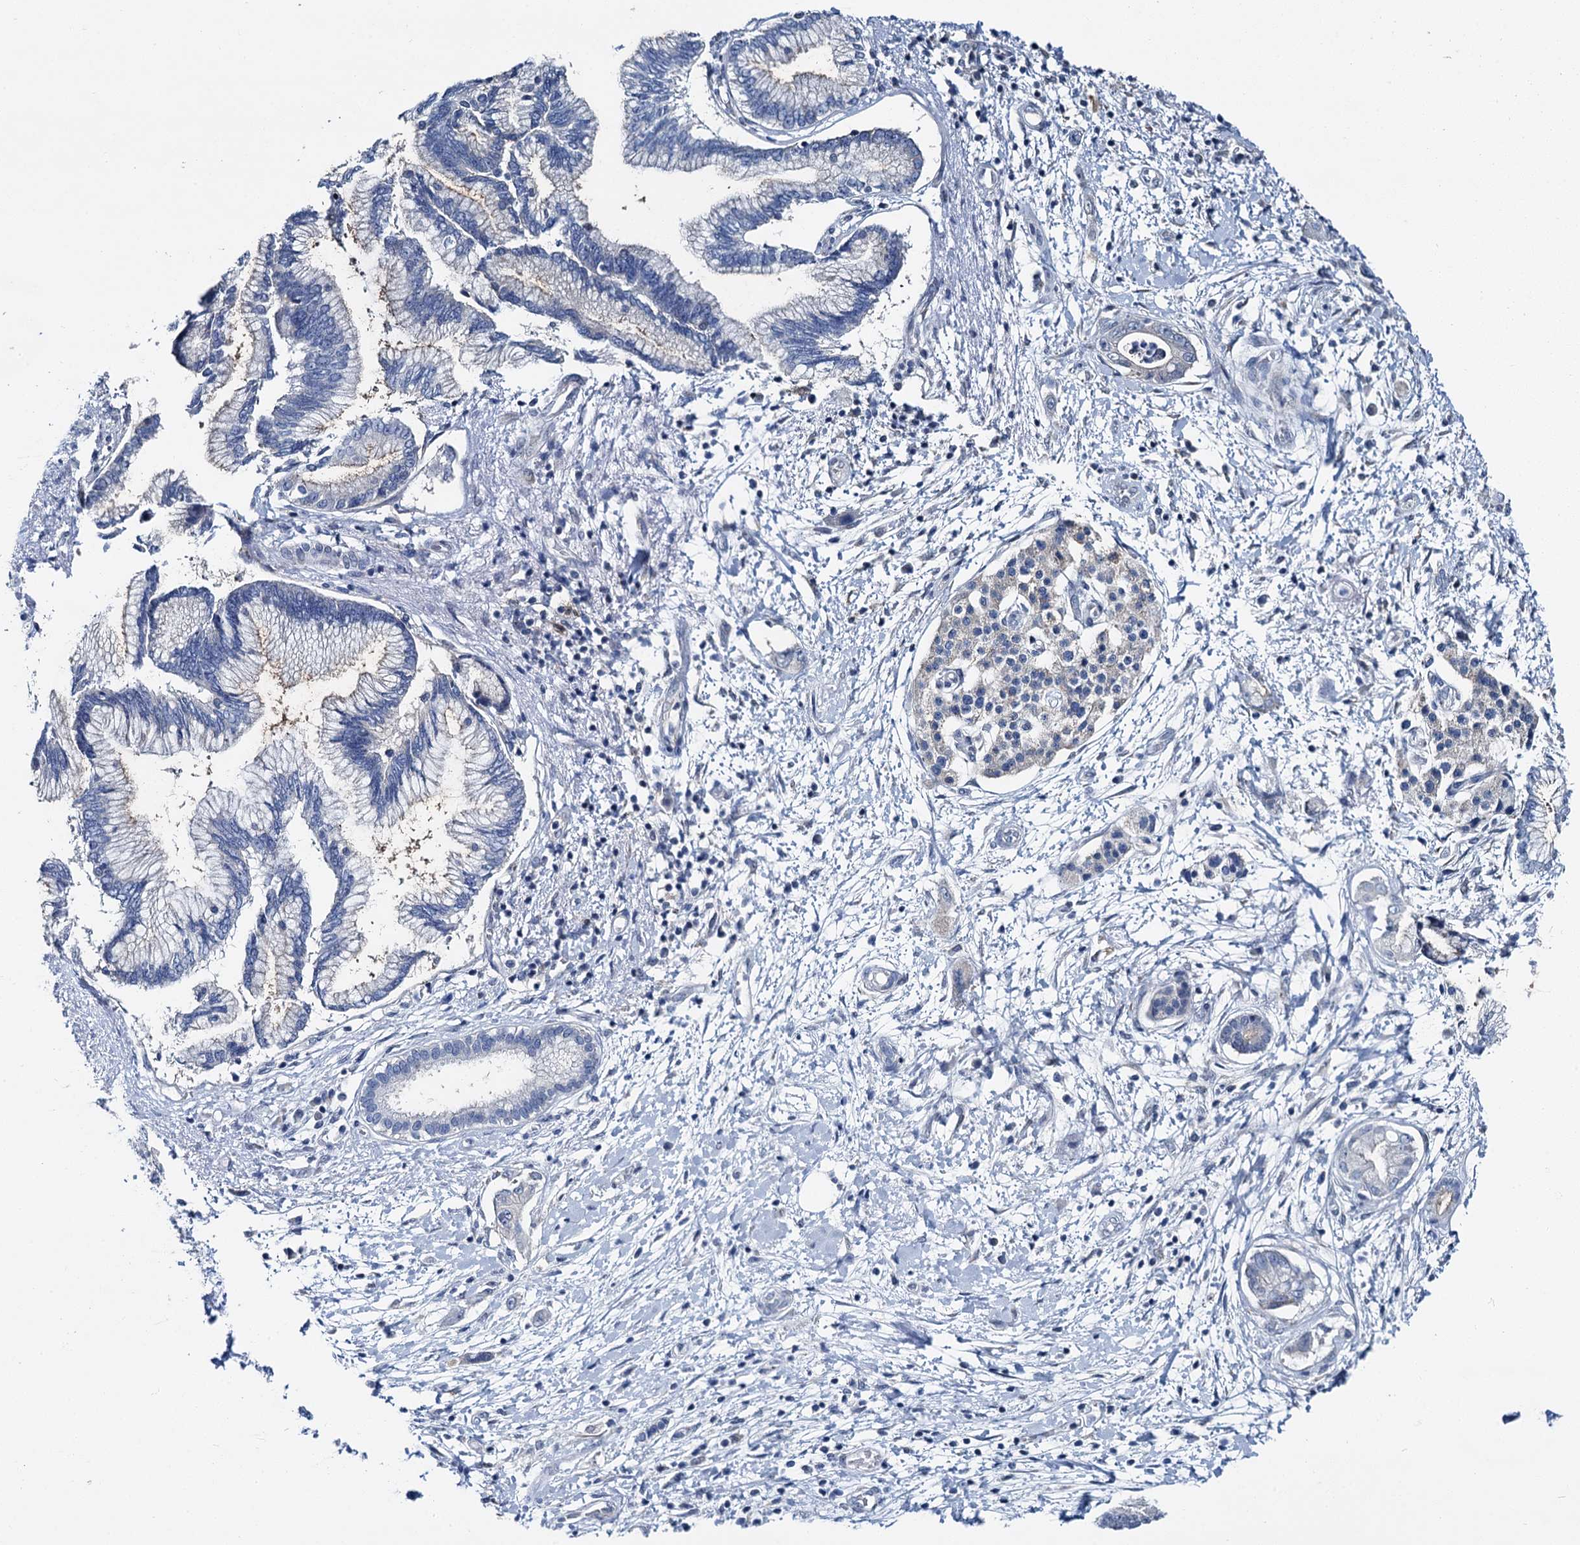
{"staining": {"intensity": "negative", "quantity": "none", "location": "none"}, "tissue": "pancreatic cancer", "cell_type": "Tumor cells", "image_type": "cancer", "snomed": [{"axis": "morphology", "description": "Adenocarcinoma, NOS"}, {"axis": "topography", "description": "Pancreas"}], "caption": "IHC photomicrograph of neoplastic tissue: pancreatic cancer stained with DAB (3,3'-diaminobenzidine) reveals no significant protein staining in tumor cells.", "gene": "MIOX", "patient": {"sex": "female", "age": 73}}